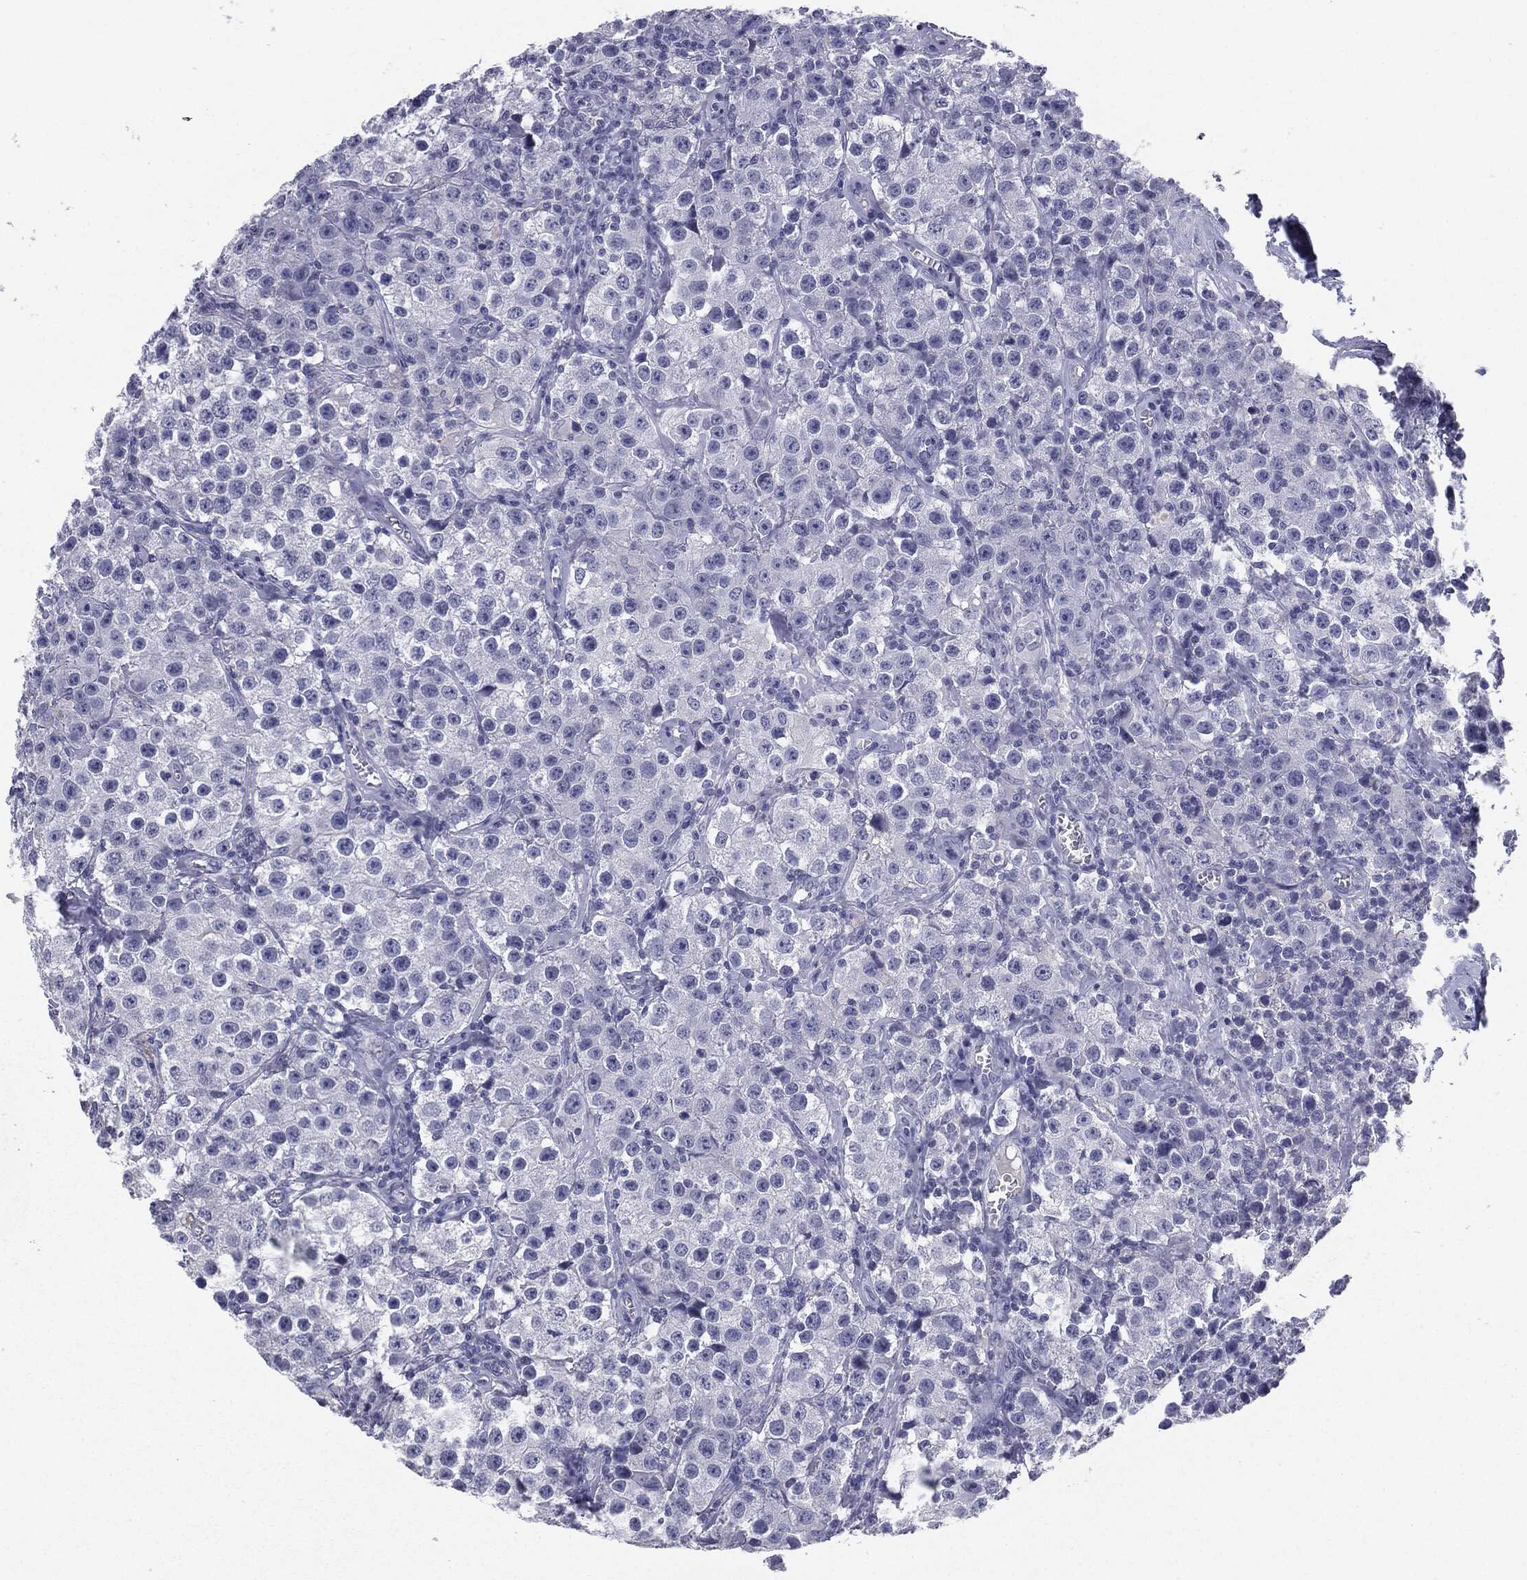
{"staining": {"intensity": "negative", "quantity": "none", "location": "none"}, "tissue": "testis cancer", "cell_type": "Tumor cells", "image_type": "cancer", "snomed": [{"axis": "morphology", "description": "Seminoma, NOS"}, {"axis": "topography", "description": "Testis"}], "caption": "The image shows no staining of tumor cells in testis cancer.", "gene": "SERPINB4", "patient": {"sex": "male", "age": 52}}